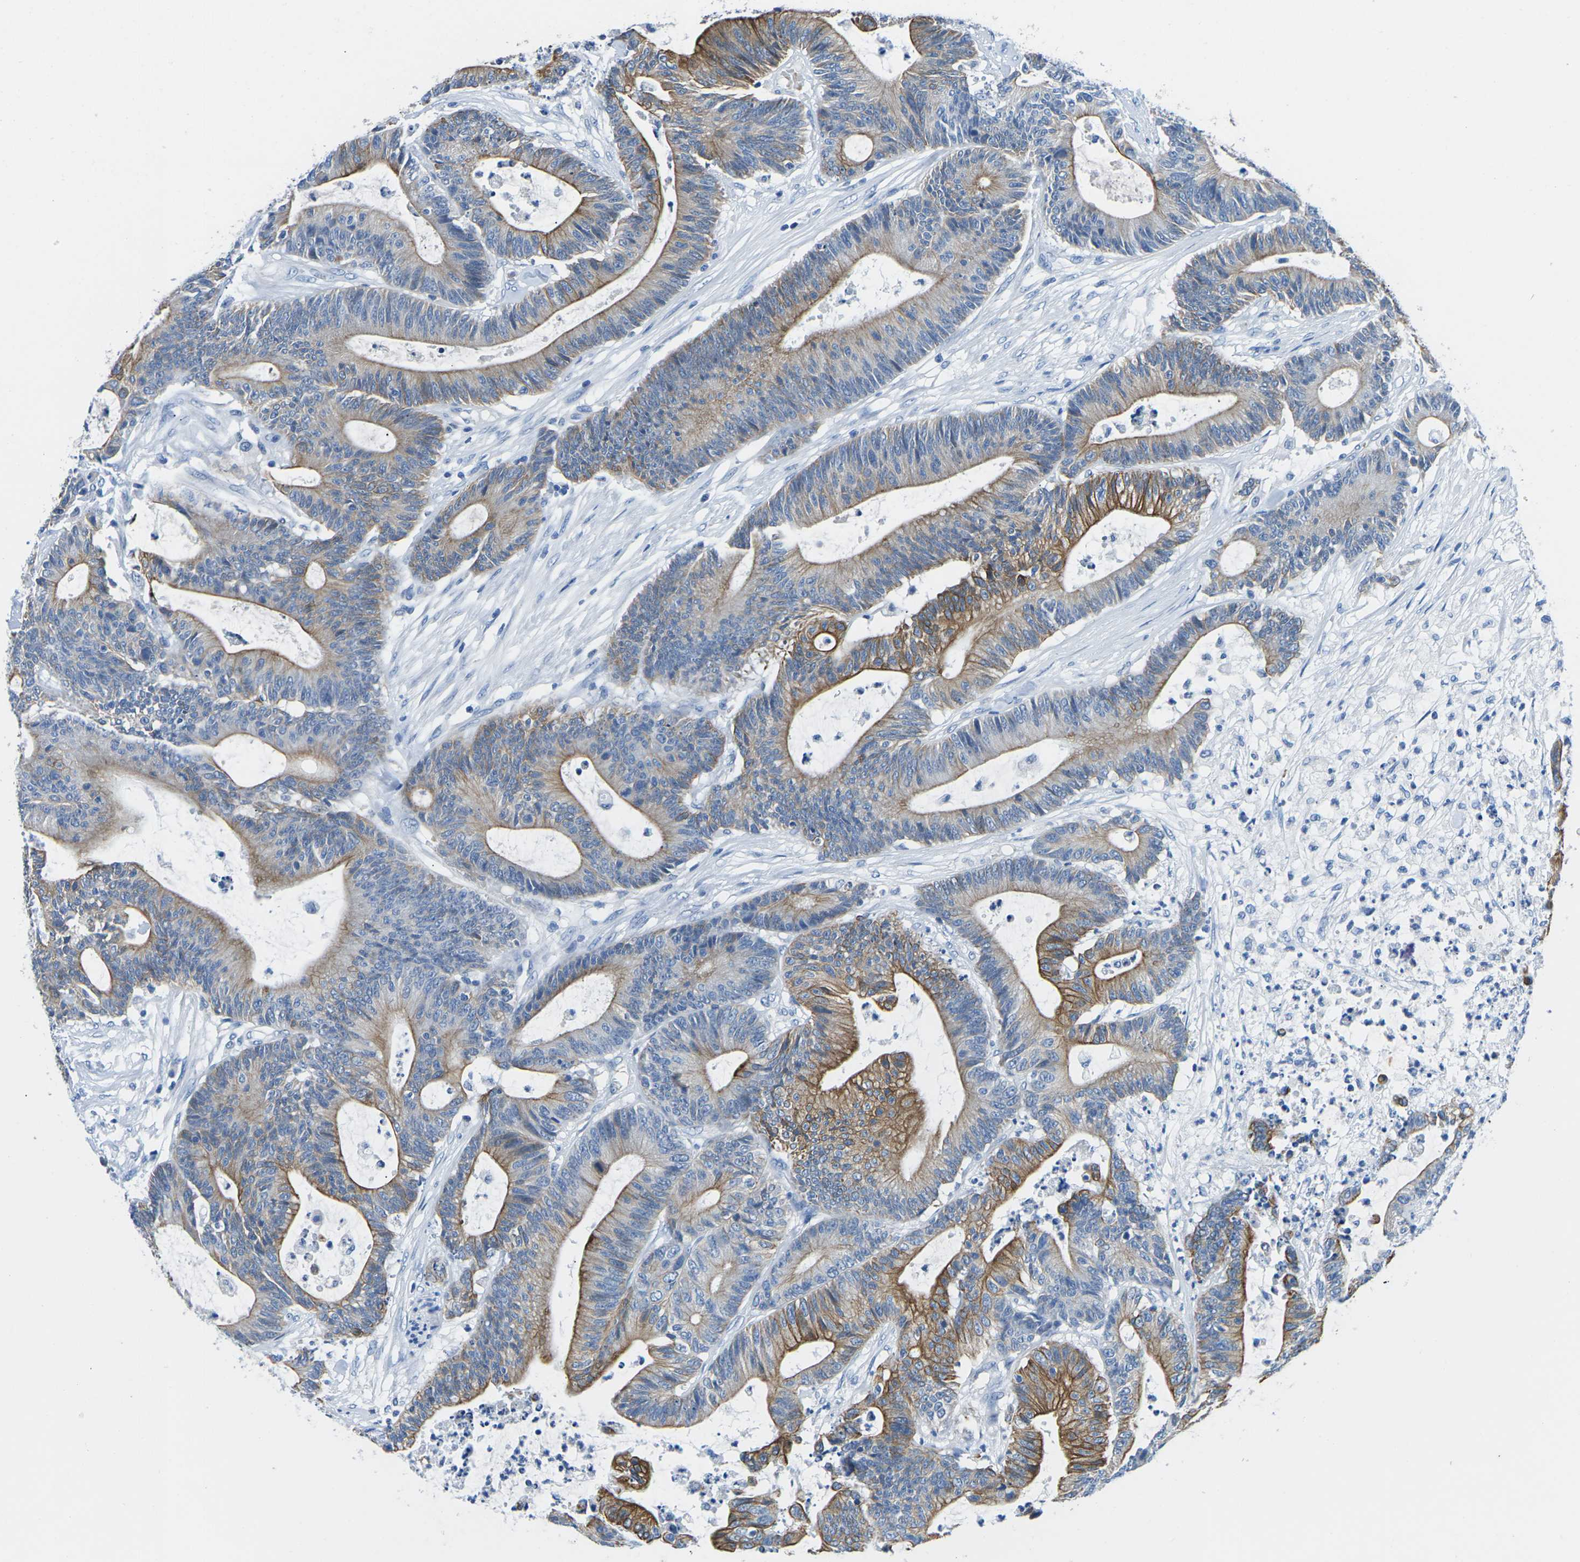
{"staining": {"intensity": "moderate", "quantity": "25%-75%", "location": "cytoplasmic/membranous"}, "tissue": "colorectal cancer", "cell_type": "Tumor cells", "image_type": "cancer", "snomed": [{"axis": "morphology", "description": "Adenocarcinoma, NOS"}, {"axis": "topography", "description": "Colon"}], "caption": "Moderate cytoplasmic/membranous positivity for a protein is identified in approximately 25%-75% of tumor cells of colorectal cancer (adenocarcinoma) using immunohistochemistry (IHC).", "gene": "TM6SF1", "patient": {"sex": "female", "age": 84}}